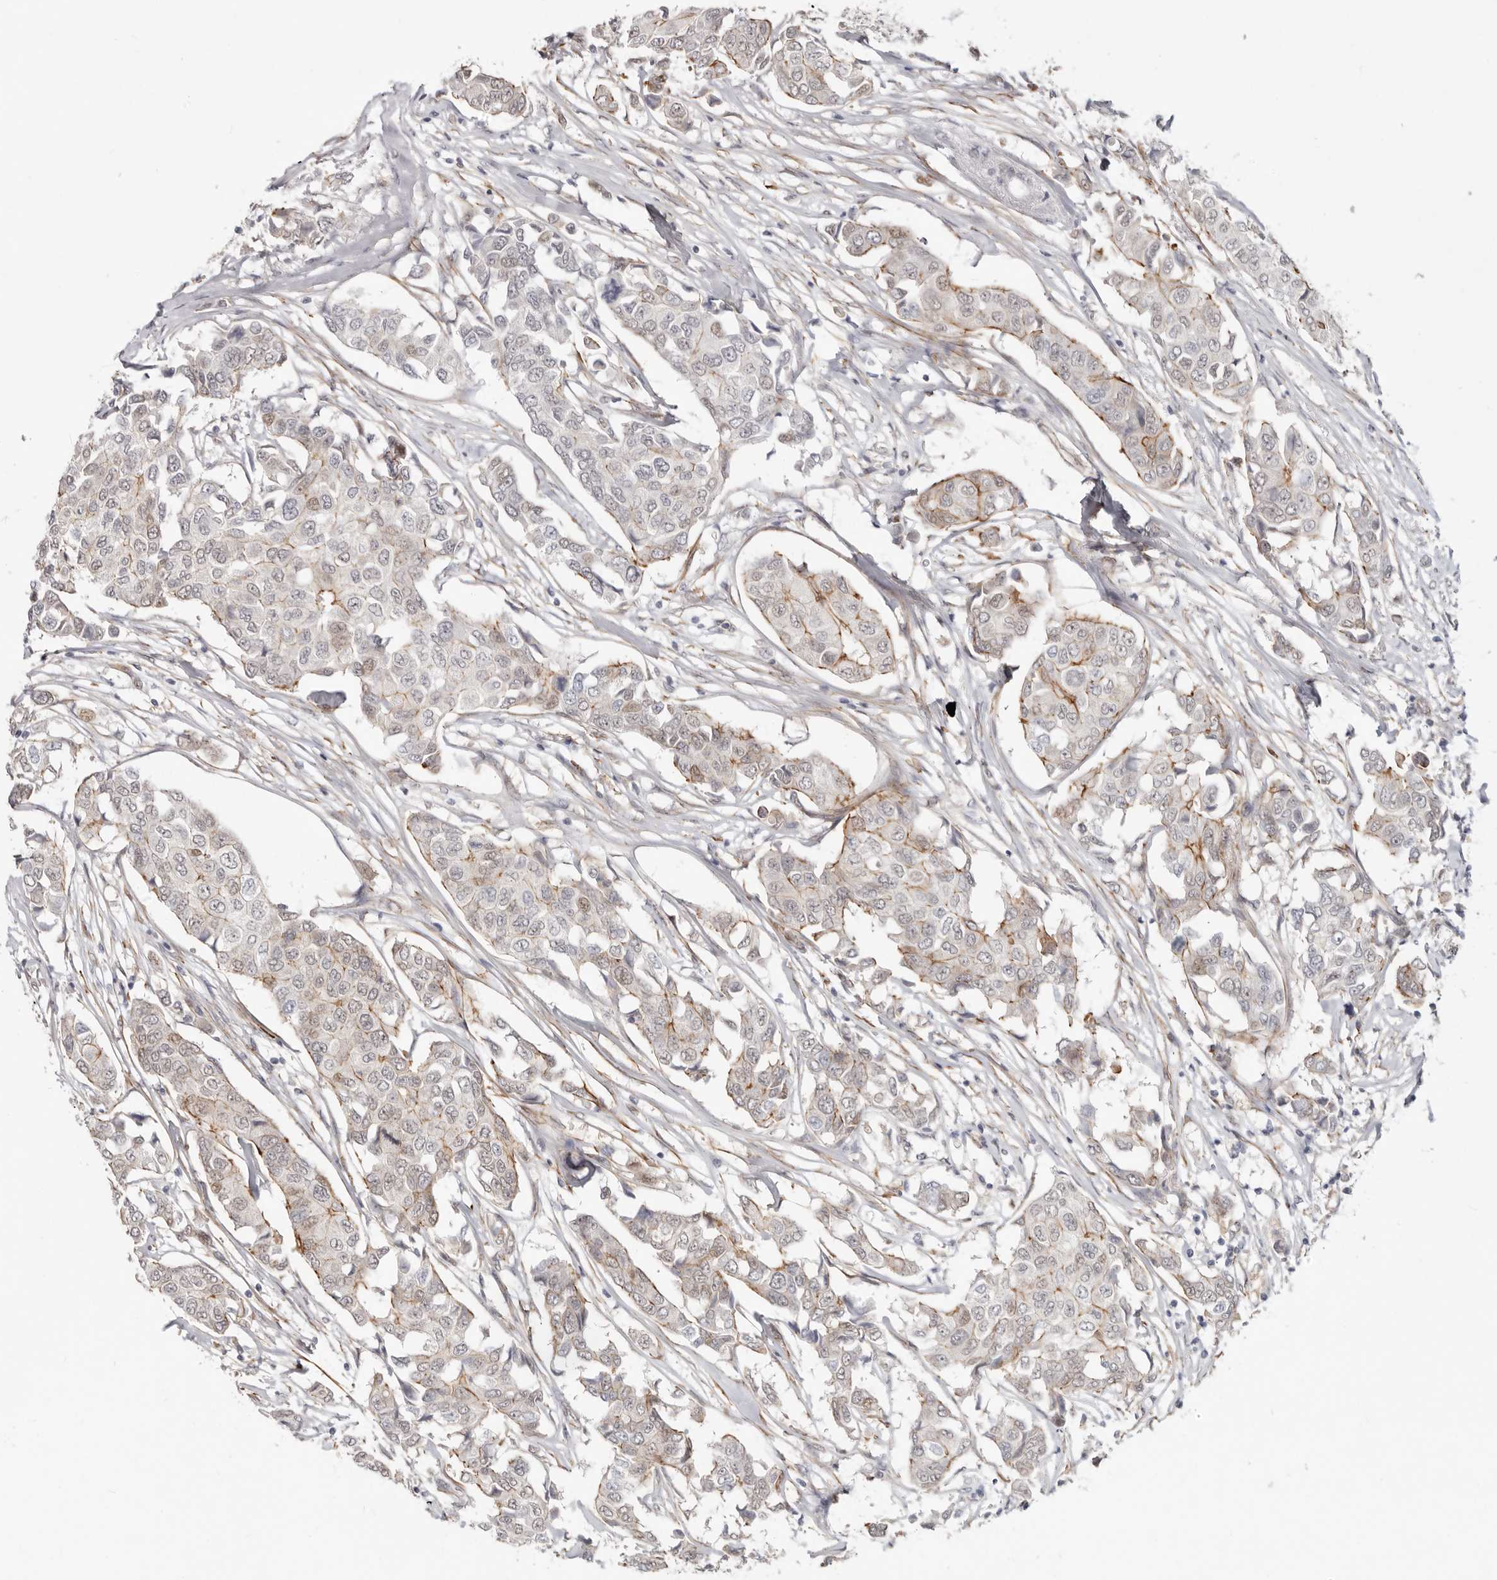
{"staining": {"intensity": "weak", "quantity": "<25%", "location": "cytoplasmic/membranous"}, "tissue": "breast cancer", "cell_type": "Tumor cells", "image_type": "cancer", "snomed": [{"axis": "morphology", "description": "Duct carcinoma"}, {"axis": "topography", "description": "Breast"}], "caption": "Breast infiltrating ductal carcinoma was stained to show a protein in brown. There is no significant staining in tumor cells. The staining was performed using DAB to visualize the protein expression in brown, while the nuclei were stained in blue with hematoxylin (Magnification: 20x).", "gene": "SZT2", "patient": {"sex": "female", "age": 80}}